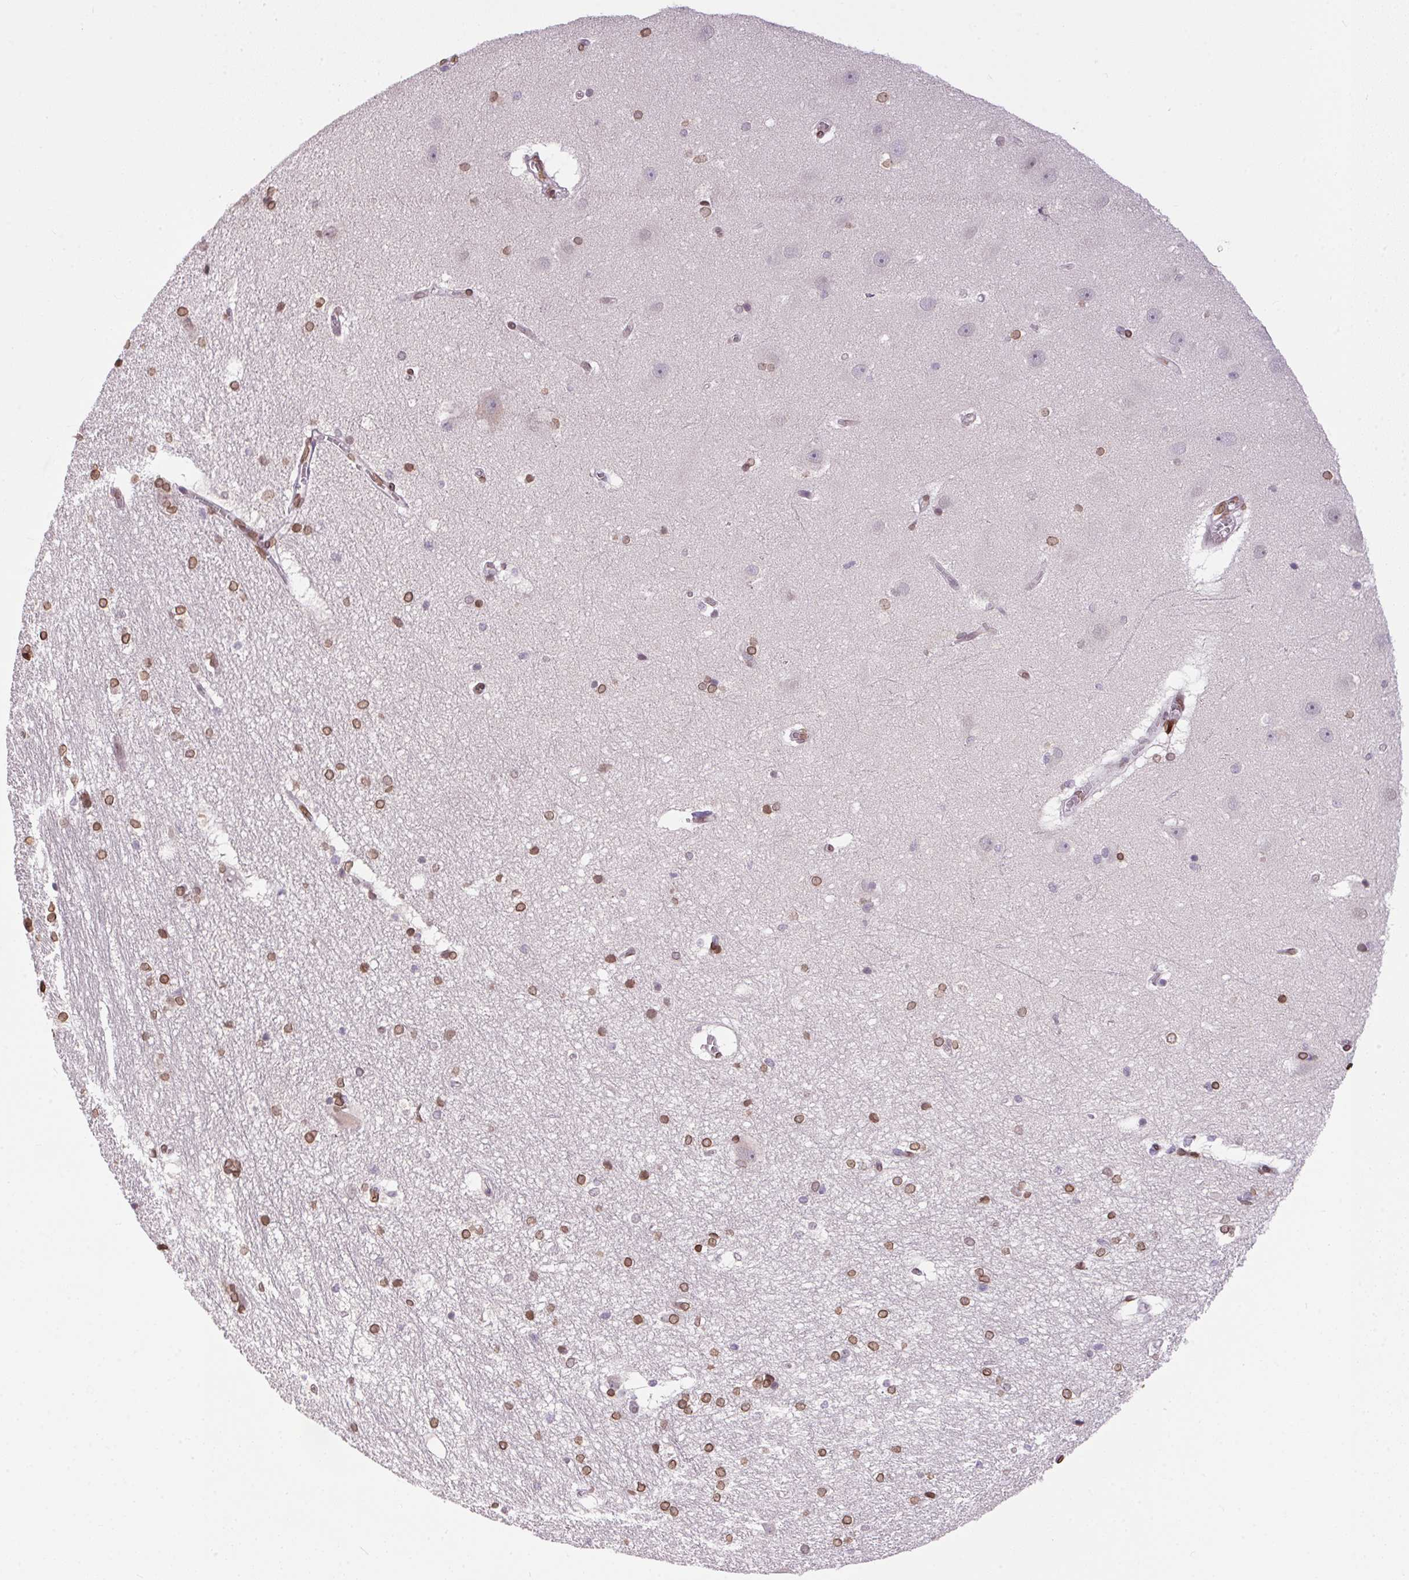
{"staining": {"intensity": "moderate", "quantity": "25%-75%", "location": "cytoplasmic/membranous,nuclear"}, "tissue": "hippocampus", "cell_type": "Glial cells", "image_type": "normal", "snomed": [{"axis": "morphology", "description": "Normal tissue, NOS"}, {"axis": "topography", "description": "Cerebral cortex"}, {"axis": "topography", "description": "Hippocampus"}], "caption": "Immunohistochemistry image of normal human hippocampus stained for a protein (brown), which reveals medium levels of moderate cytoplasmic/membranous,nuclear expression in about 25%-75% of glial cells.", "gene": "TMEM175", "patient": {"sex": "female", "age": 19}}